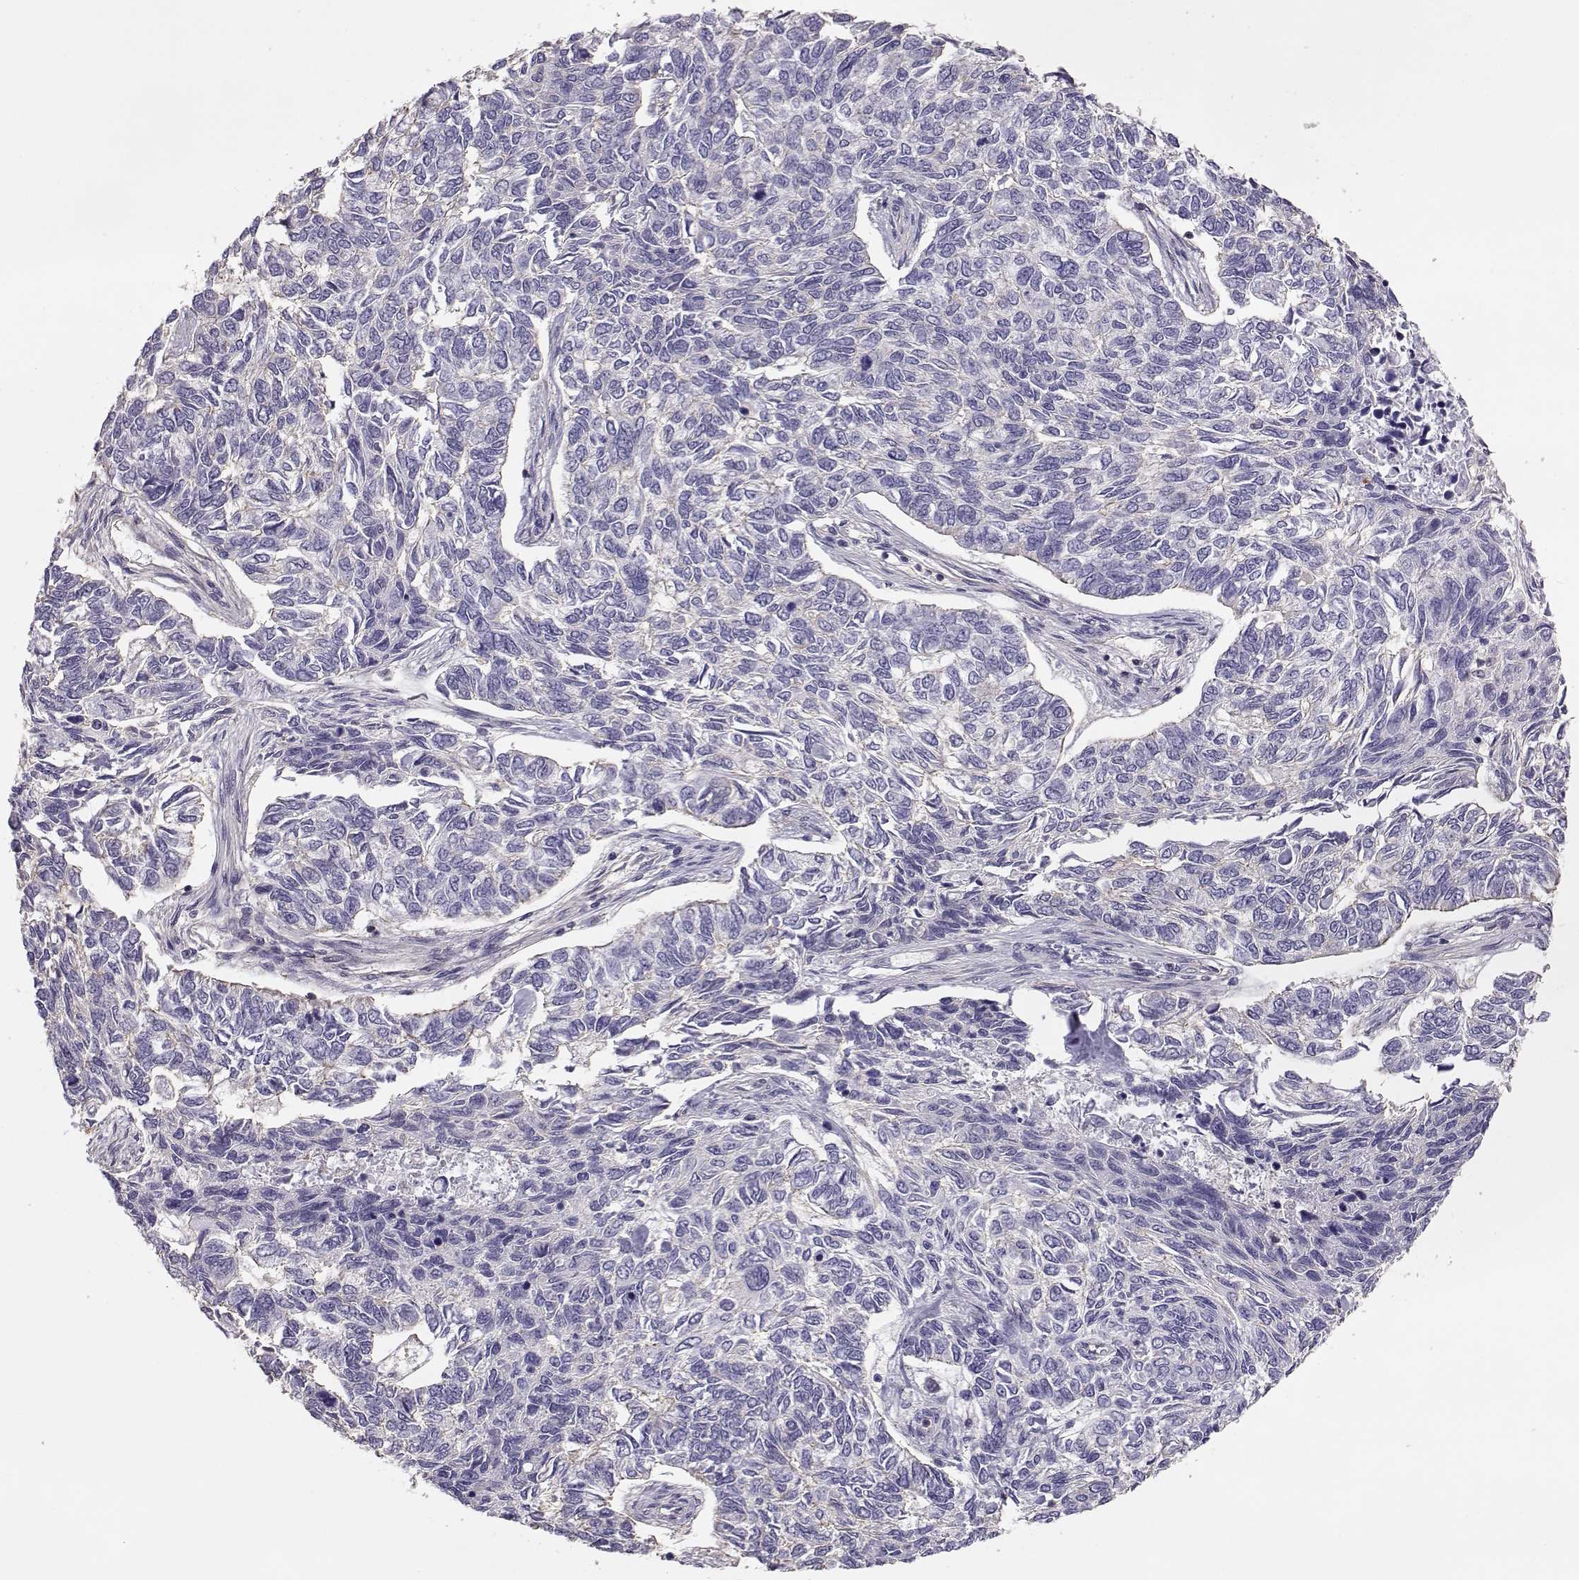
{"staining": {"intensity": "negative", "quantity": "none", "location": "none"}, "tissue": "skin cancer", "cell_type": "Tumor cells", "image_type": "cancer", "snomed": [{"axis": "morphology", "description": "Basal cell carcinoma"}, {"axis": "topography", "description": "Skin"}], "caption": "The micrograph shows no significant expression in tumor cells of basal cell carcinoma (skin). (Immunohistochemistry (ihc), brightfield microscopy, high magnification).", "gene": "DAPL1", "patient": {"sex": "female", "age": 65}}